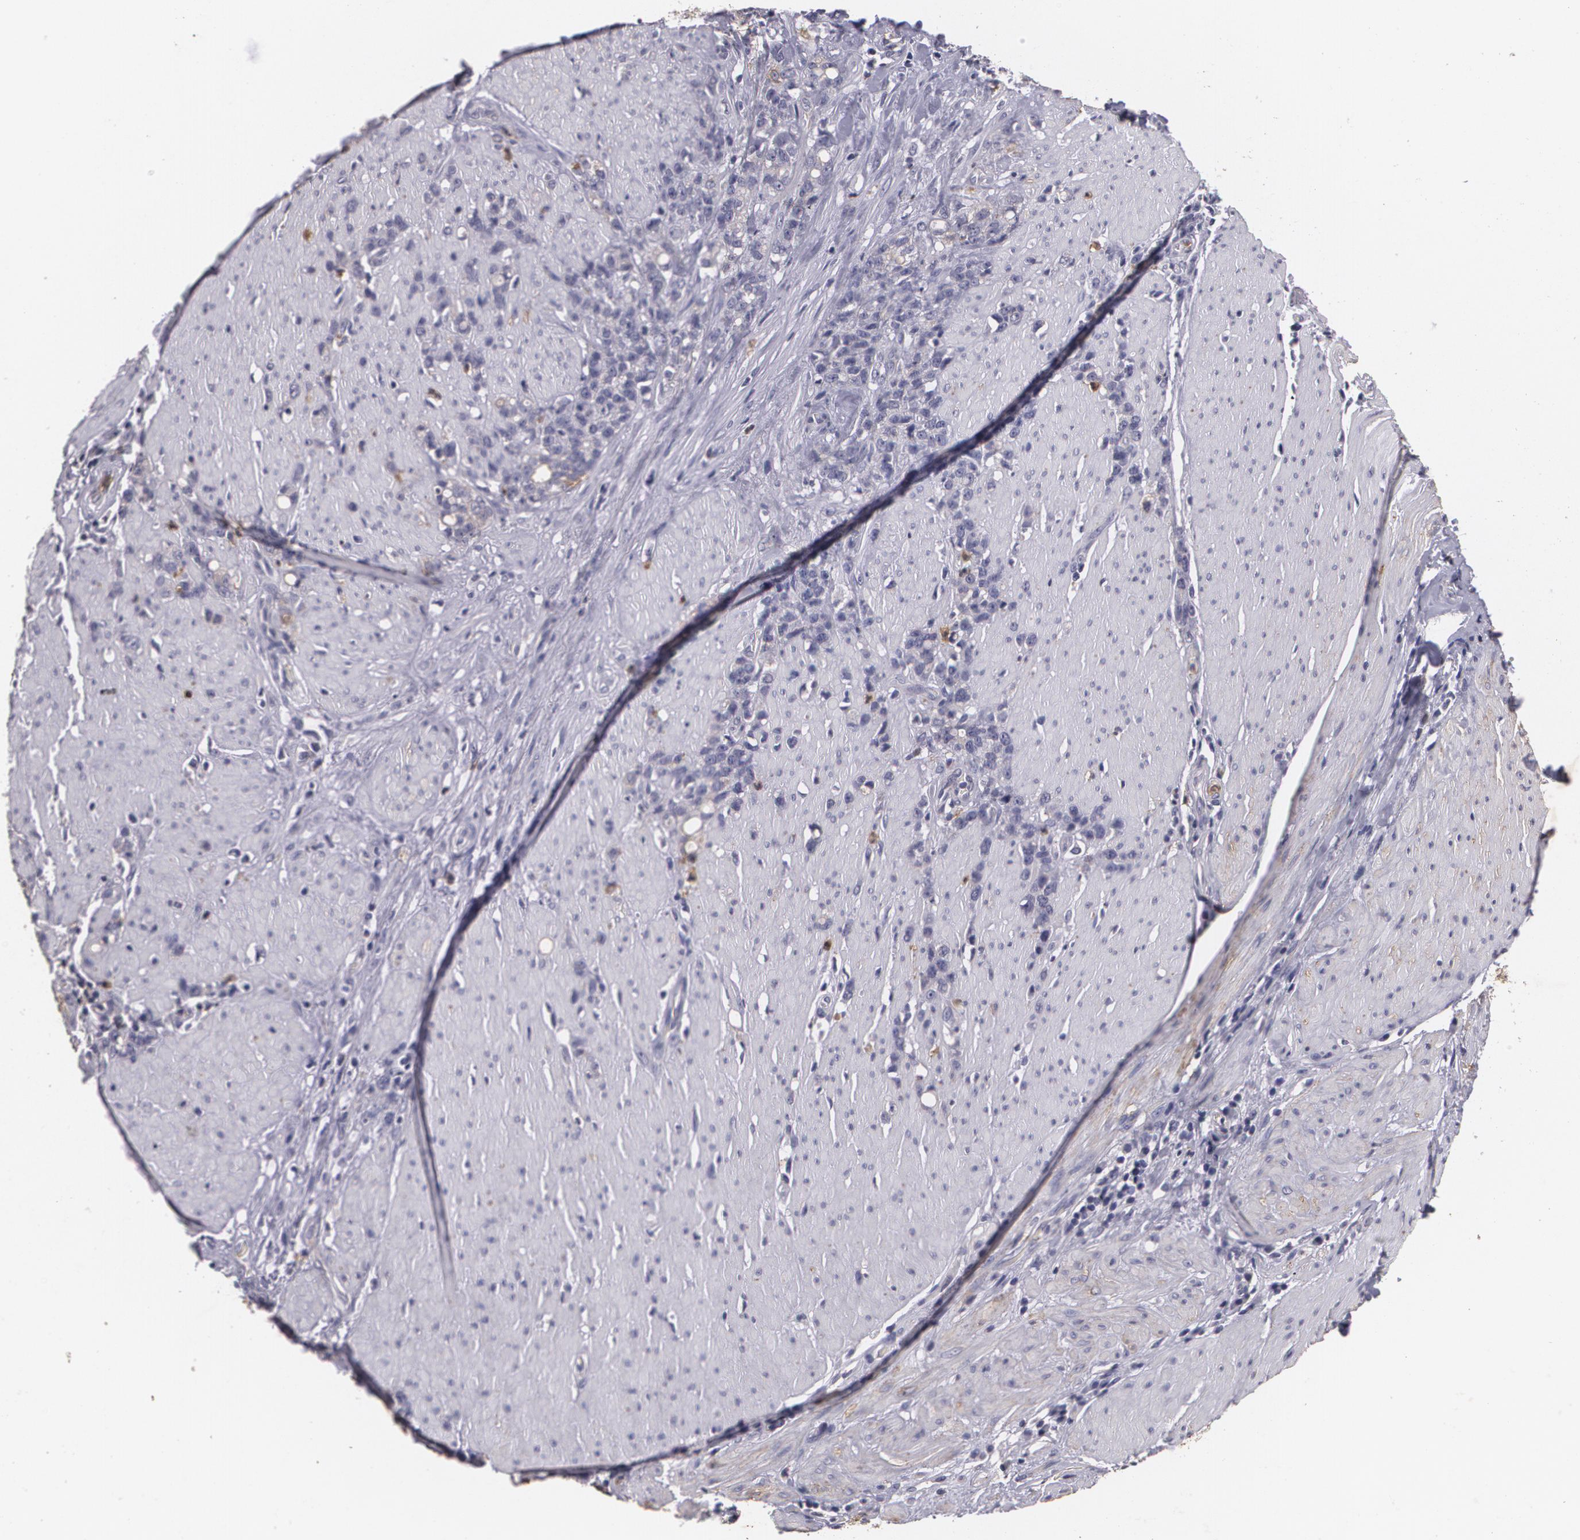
{"staining": {"intensity": "negative", "quantity": "none", "location": "none"}, "tissue": "stomach cancer", "cell_type": "Tumor cells", "image_type": "cancer", "snomed": [{"axis": "morphology", "description": "Adenocarcinoma, NOS"}, {"axis": "topography", "description": "Stomach, lower"}], "caption": "DAB (3,3'-diaminobenzidine) immunohistochemical staining of human adenocarcinoma (stomach) exhibits no significant staining in tumor cells.", "gene": "KCNA4", "patient": {"sex": "male", "age": 88}}